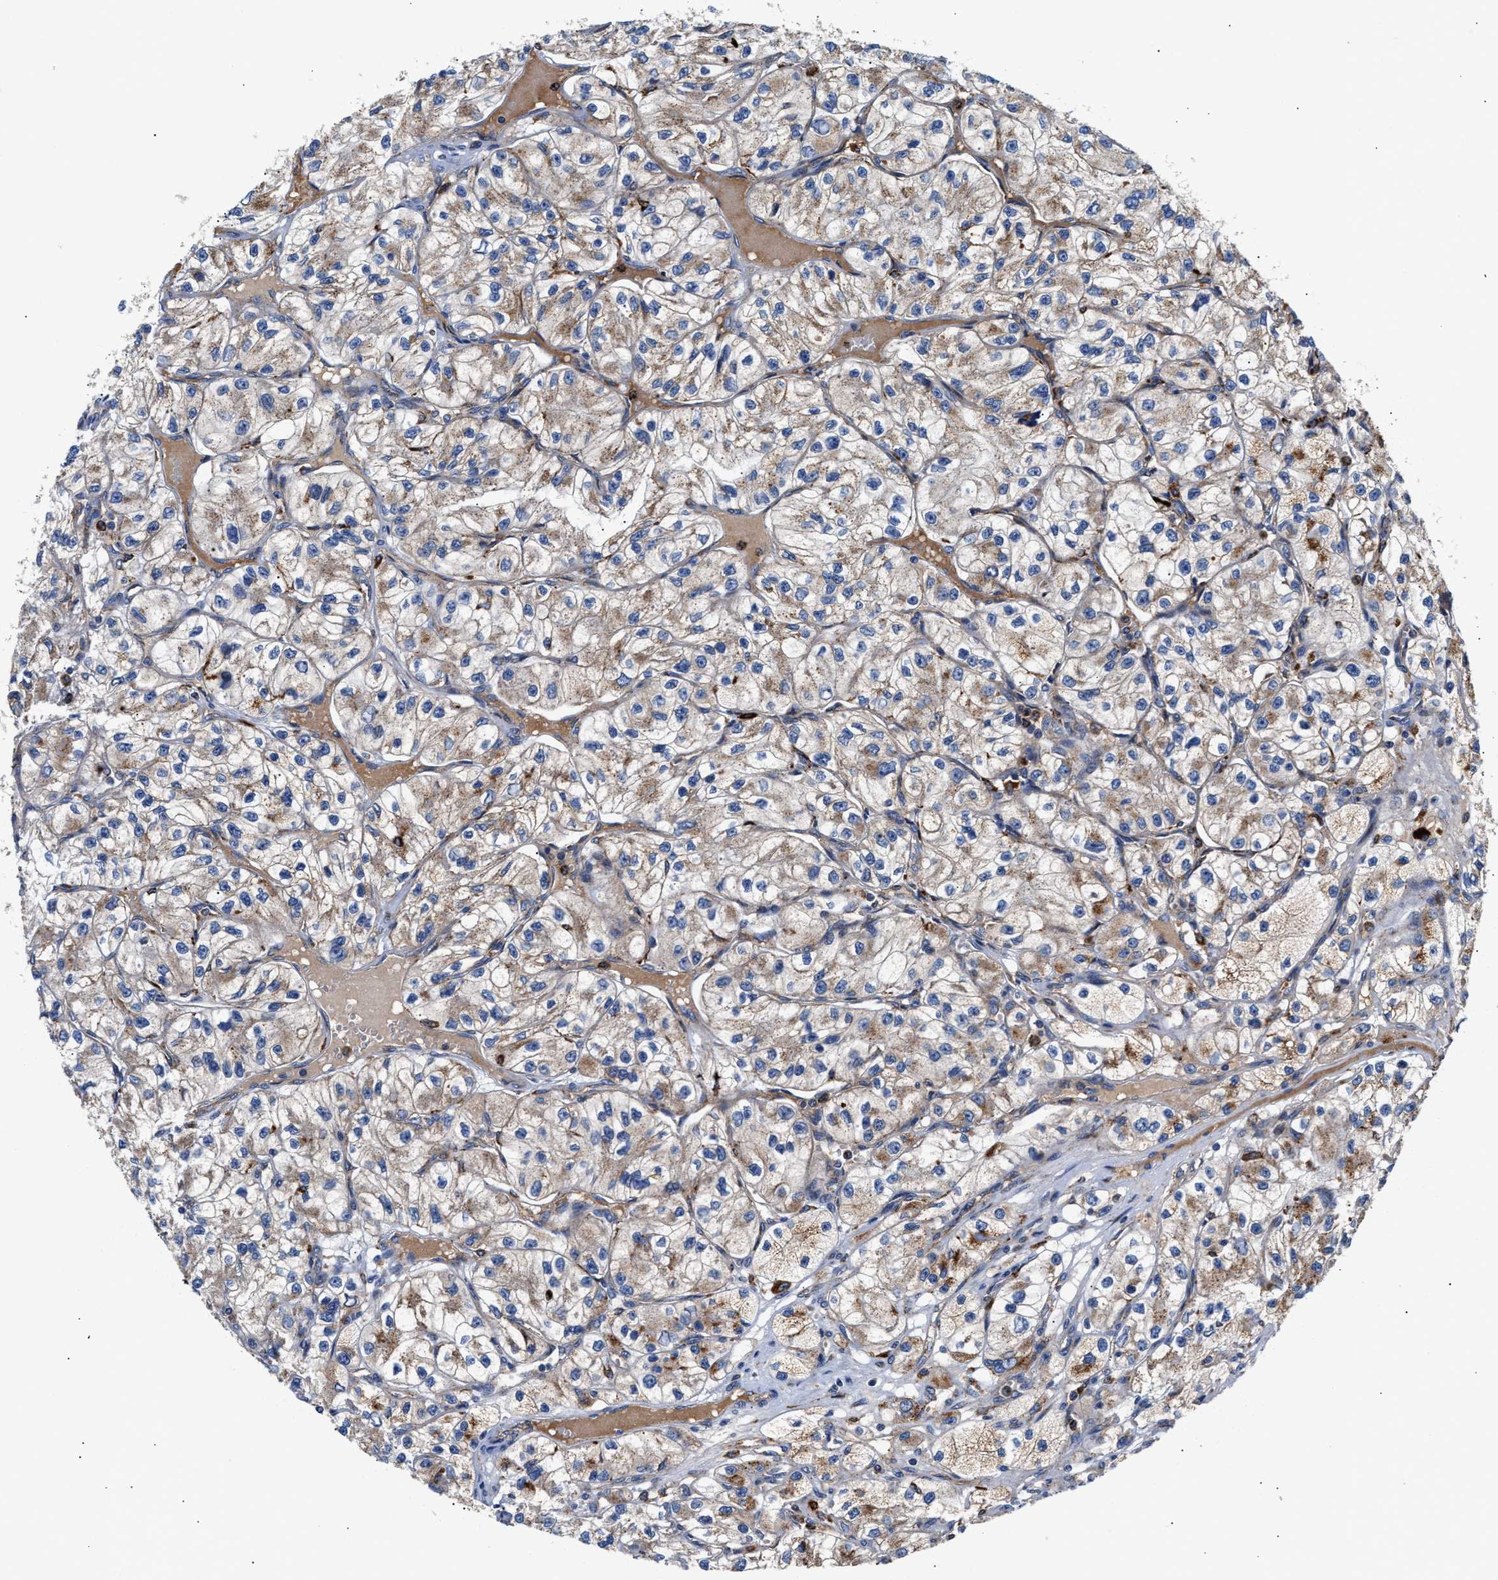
{"staining": {"intensity": "moderate", "quantity": "25%-75%", "location": "cytoplasmic/membranous"}, "tissue": "renal cancer", "cell_type": "Tumor cells", "image_type": "cancer", "snomed": [{"axis": "morphology", "description": "Adenocarcinoma, NOS"}, {"axis": "topography", "description": "Kidney"}], "caption": "Immunohistochemistry (DAB) staining of renal cancer displays moderate cytoplasmic/membranous protein expression in about 25%-75% of tumor cells. The staining is performed using DAB brown chromogen to label protein expression. The nuclei are counter-stained blue using hematoxylin.", "gene": "CCDC146", "patient": {"sex": "female", "age": 57}}